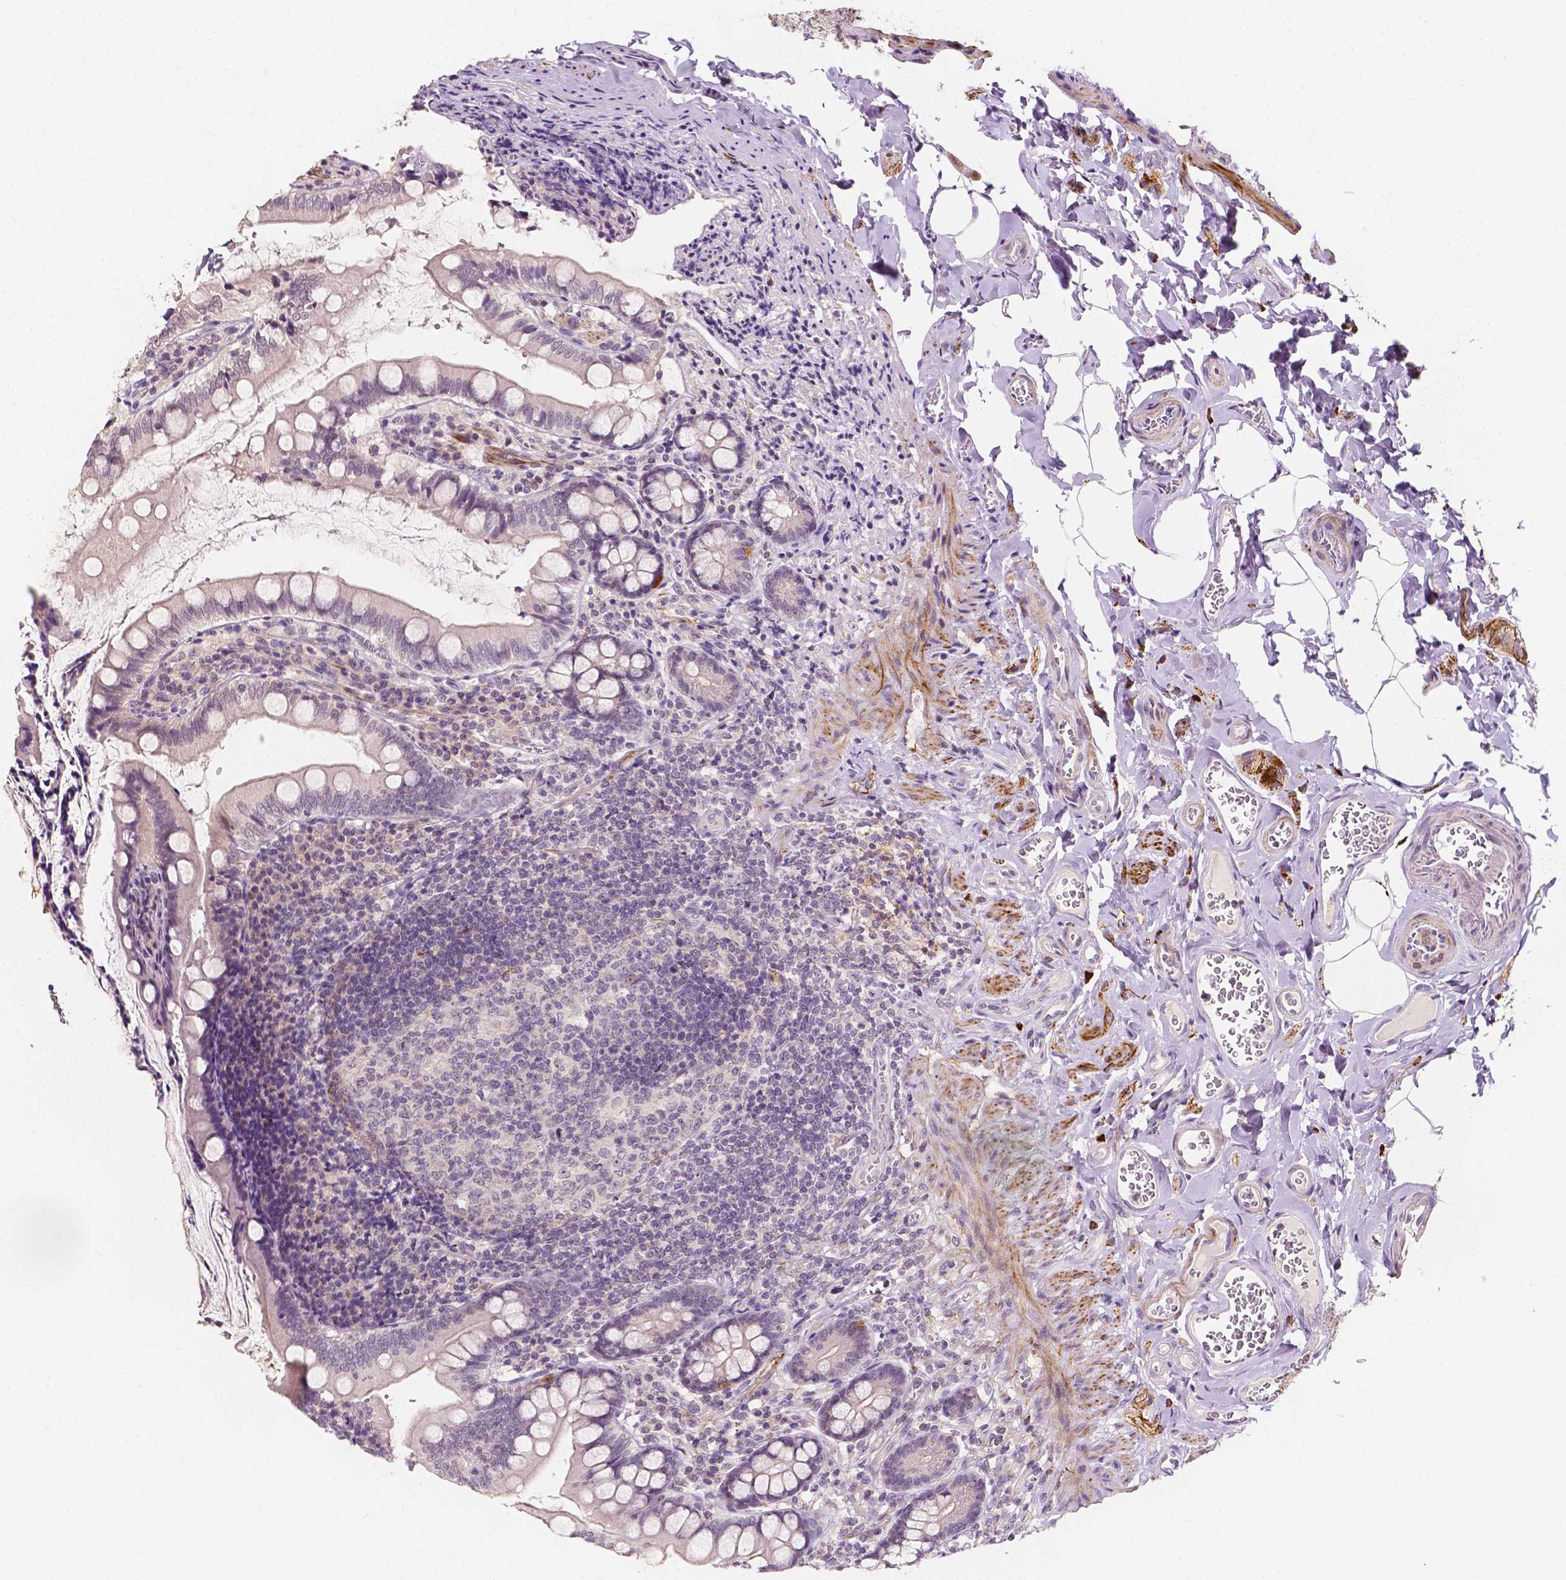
{"staining": {"intensity": "strong", "quantity": "<25%", "location": "cytoplasmic/membranous"}, "tissue": "small intestine", "cell_type": "Glandular cells", "image_type": "normal", "snomed": [{"axis": "morphology", "description": "Normal tissue, NOS"}, {"axis": "topography", "description": "Small intestine"}], "caption": "Small intestine stained with immunohistochemistry exhibits strong cytoplasmic/membranous staining in approximately <25% of glandular cells.", "gene": "SIRT2", "patient": {"sex": "female", "age": 56}}